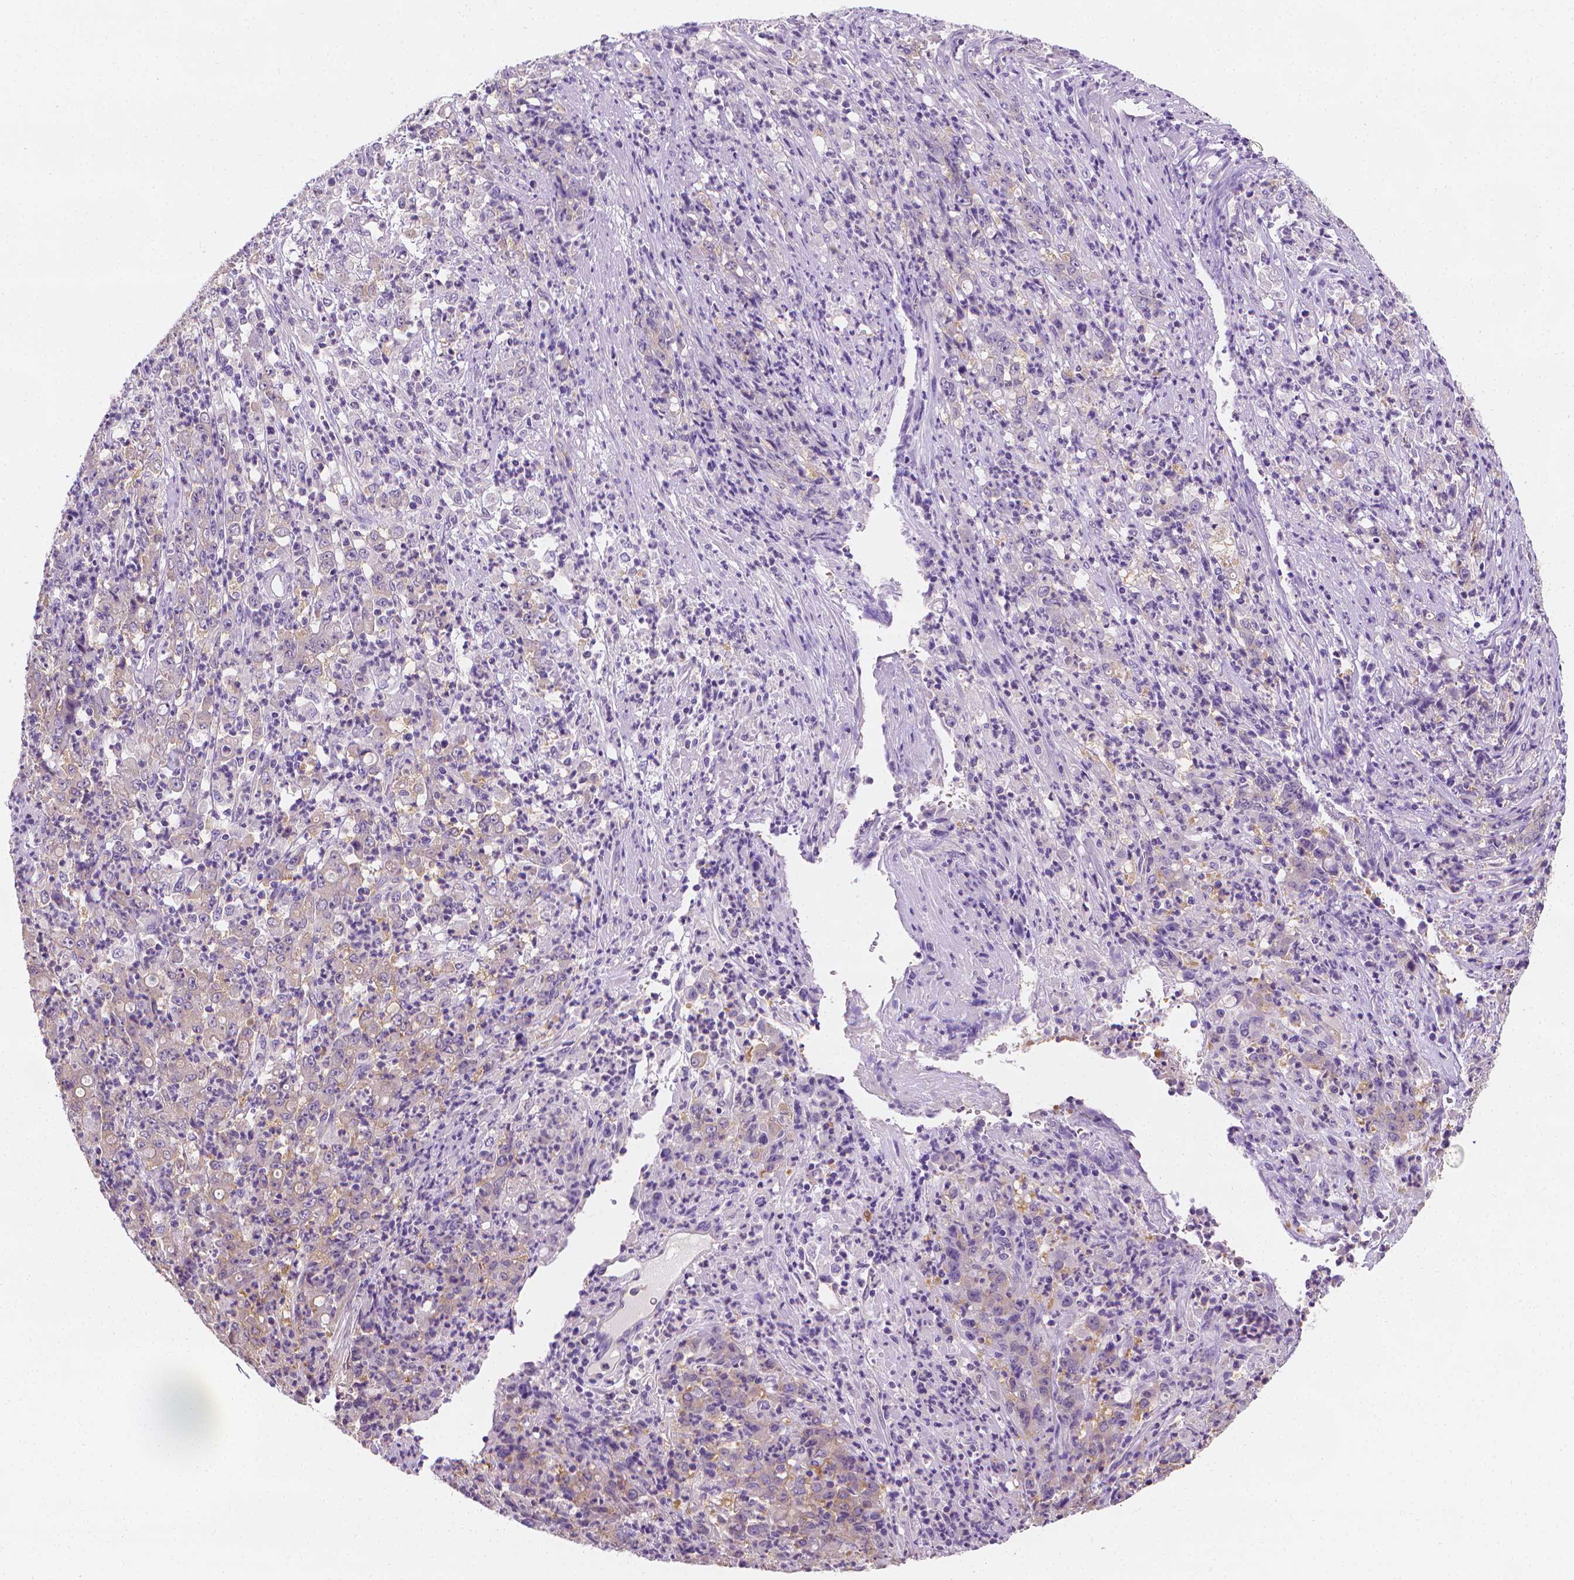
{"staining": {"intensity": "weak", "quantity": "<25%", "location": "cytoplasmic/membranous"}, "tissue": "stomach cancer", "cell_type": "Tumor cells", "image_type": "cancer", "snomed": [{"axis": "morphology", "description": "Adenocarcinoma, NOS"}, {"axis": "topography", "description": "Stomach, lower"}], "caption": "This is an immunohistochemistry (IHC) micrograph of human adenocarcinoma (stomach). There is no positivity in tumor cells.", "gene": "FASN", "patient": {"sex": "female", "age": 71}}